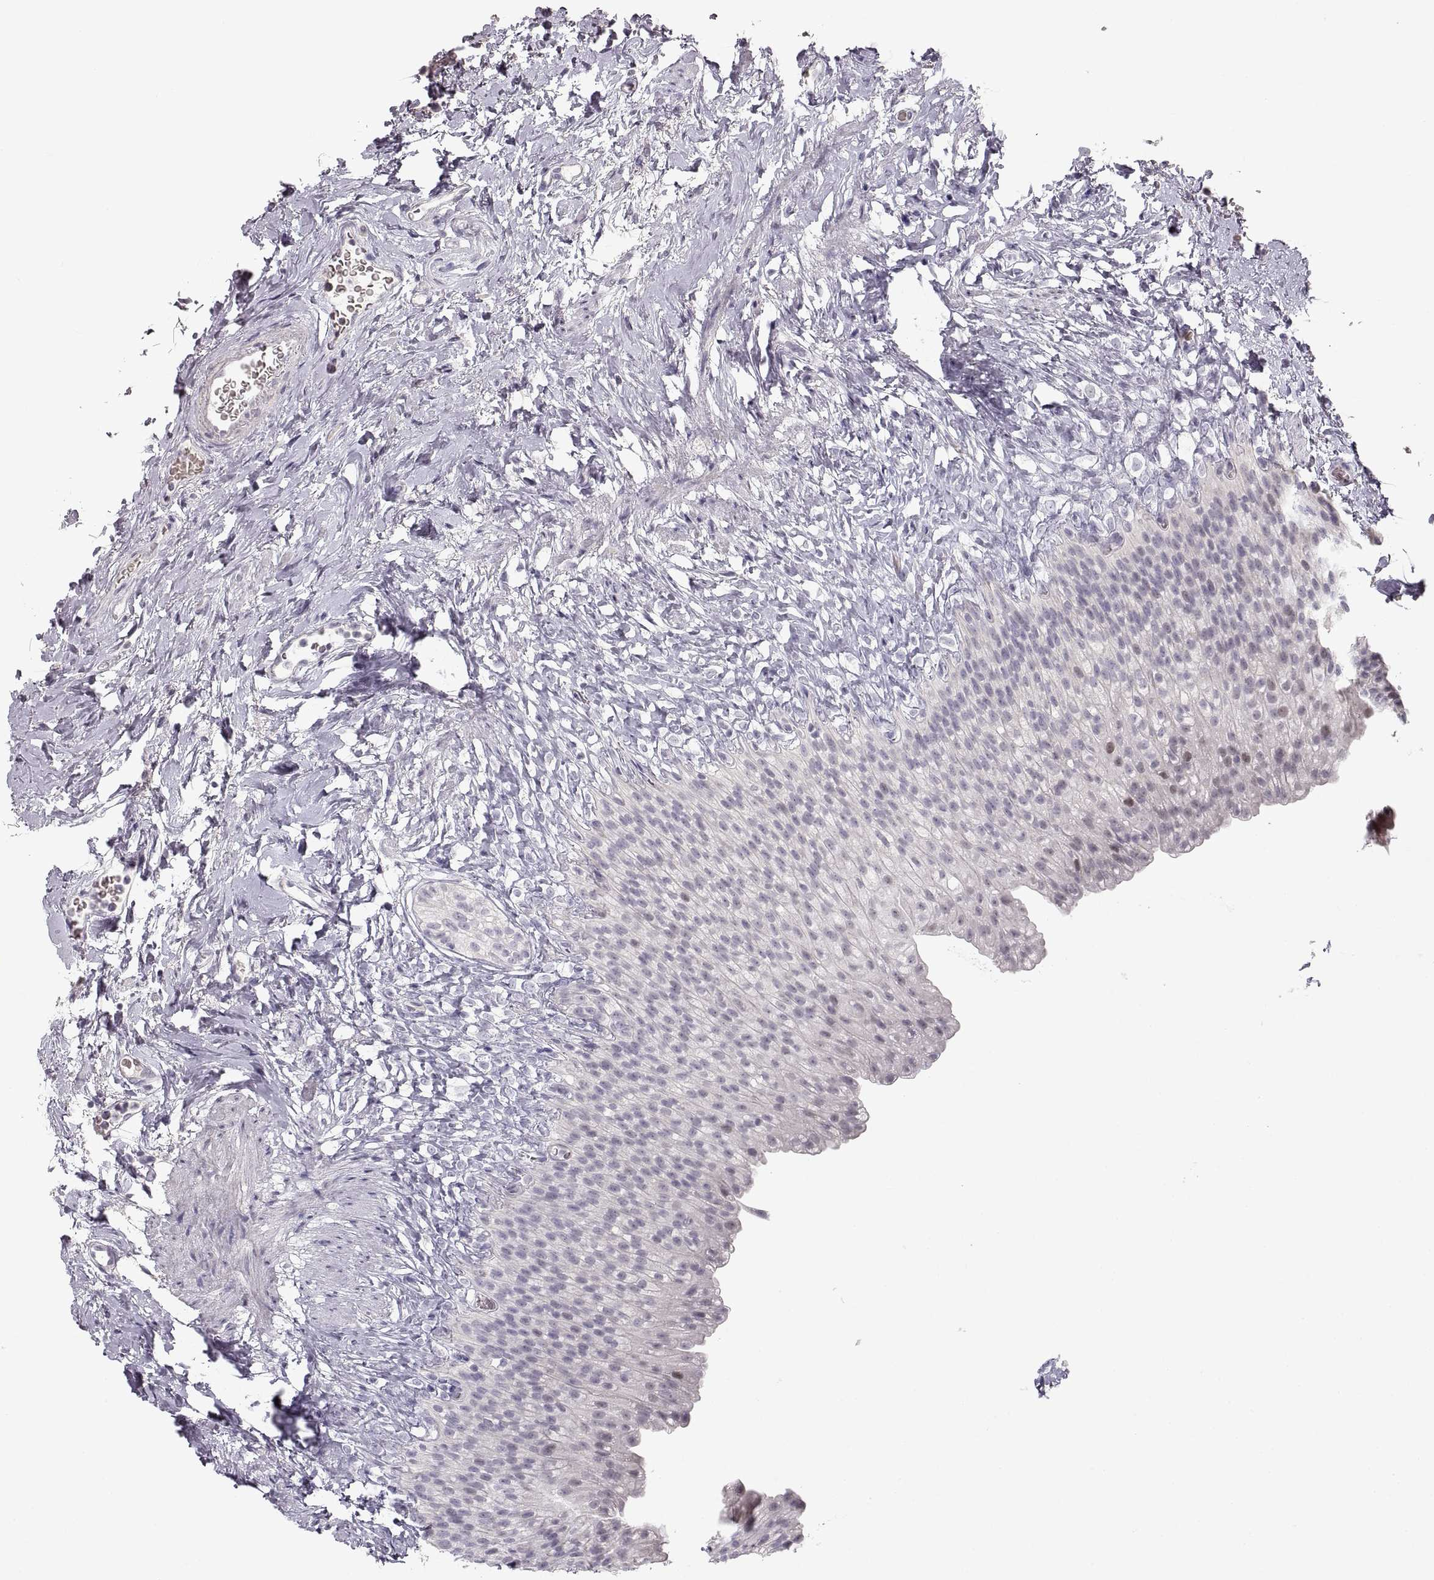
{"staining": {"intensity": "negative", "quantity": "none", "location": "none"}, "tissue": "urinary bladder", "cell_type": "Urothelial cells", "image_type": "normal", "snomed": [{"axis": "morphology", "description": "Normal tissue, NOS"}, {"axis": "topography", "description": "Urinary bladder"}], "caption": "Urothelial cells are negative for protein expression in unremarkable human urinary bladder. The staining is performed using DAB (3,3'-diaminobenzidine) brown chromogen with nuclei counter-stained in using hematoxylin.", "gene": "PCSK2", "patient": {"sex": "male", "age": 76}}